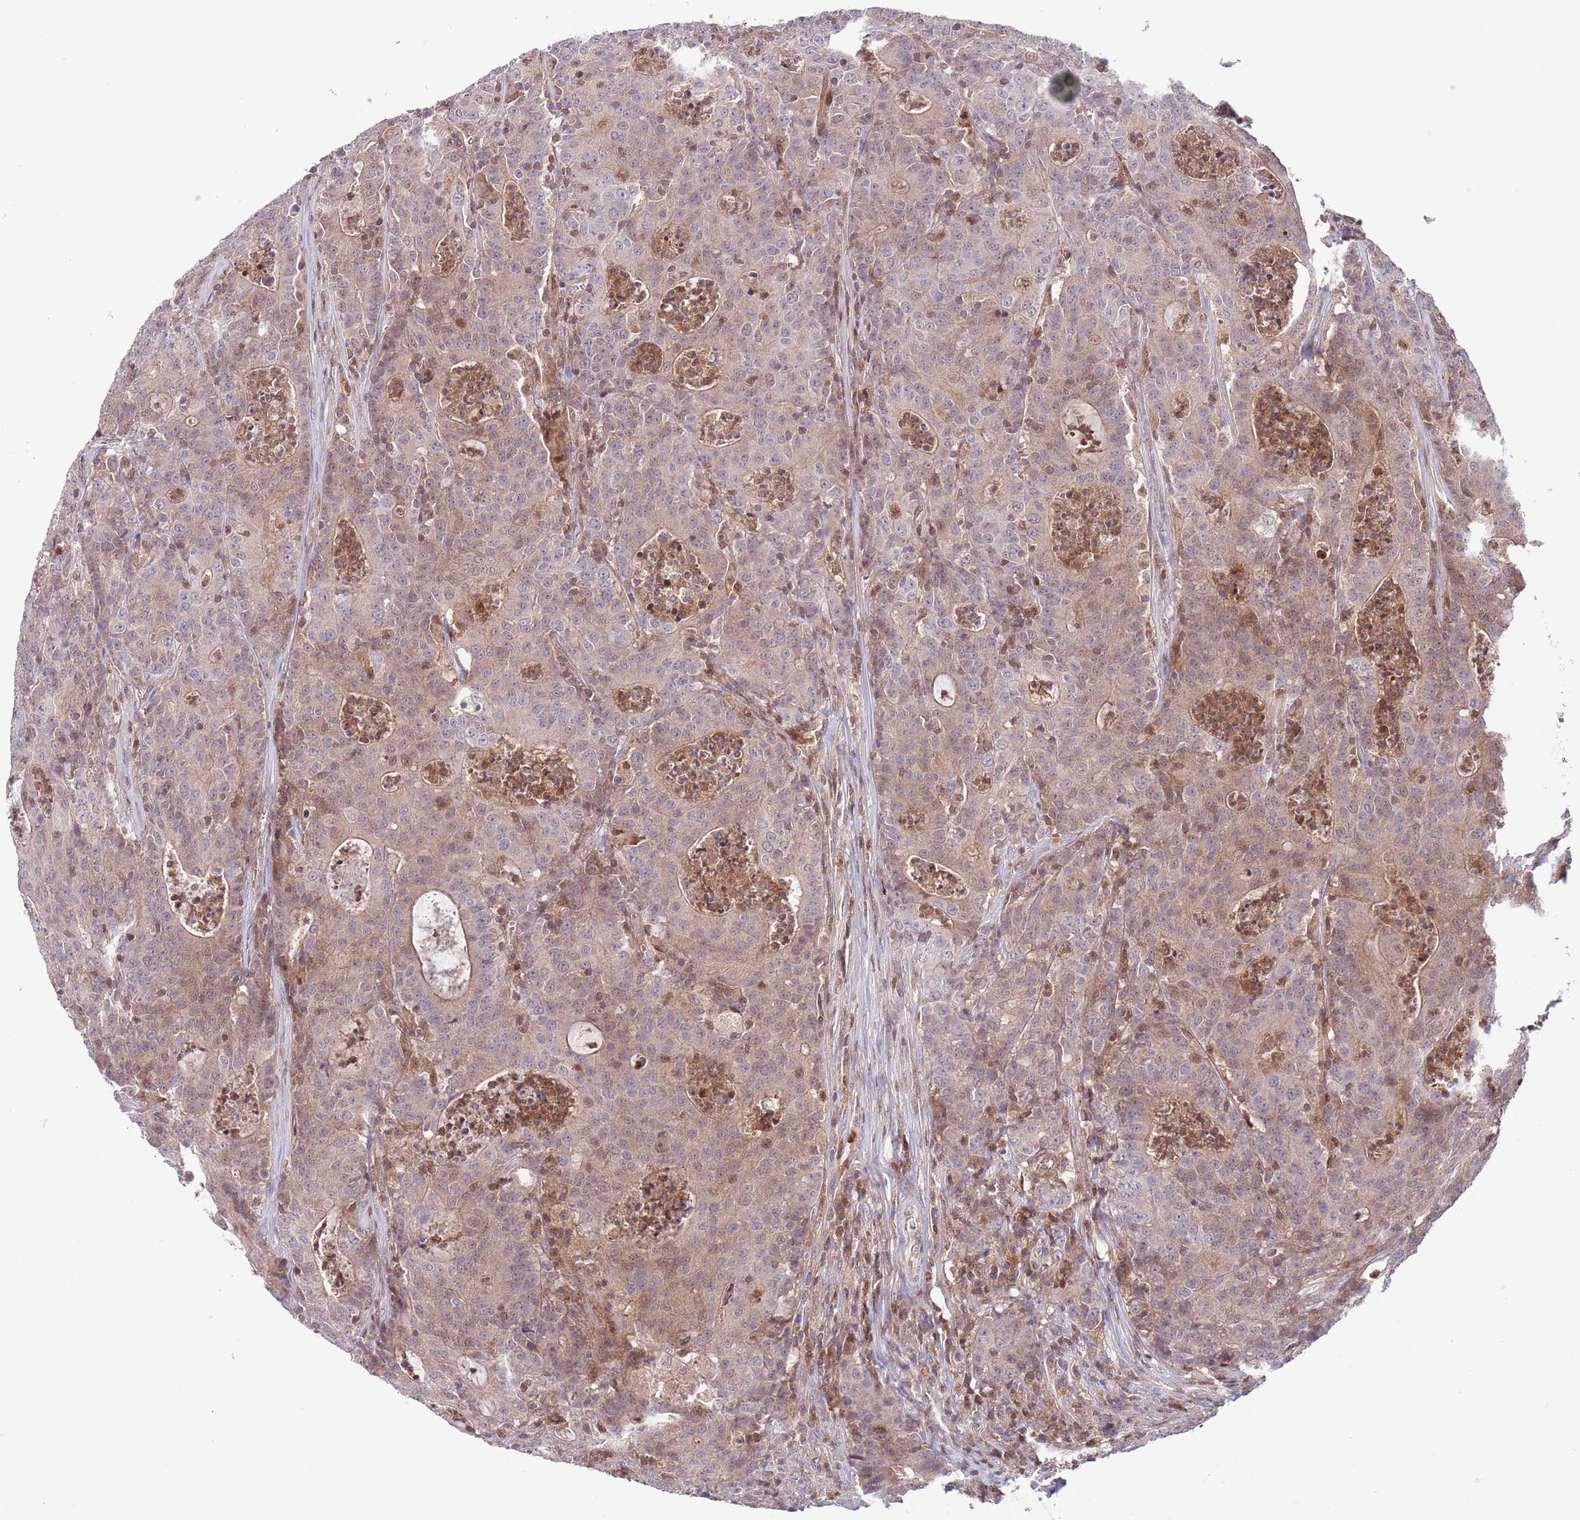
{"staining": {"intensity": "weak", "quantity": "25%-75%", "location": "cytoplasmic/membranous,nuclear"}, "tissue": "colorectal cancer", "cell_type": "Tumor cells", "image_type": "cancer", "snomed": [{"axis": "morphology", "description": "Adenocarcinoma, NOS"}, {"axis": "topography", "description": "Colon"}], "caption": "There is low levels of weak cytoplasmic/membranous and nuclear expression in tumor cells of colorectal cancer (adenocarcinoma), as demonstrated by immunohistochemical staining (brown color).", "gene": "HDHD2", "patient": {"sex": "male", "age": 83}}